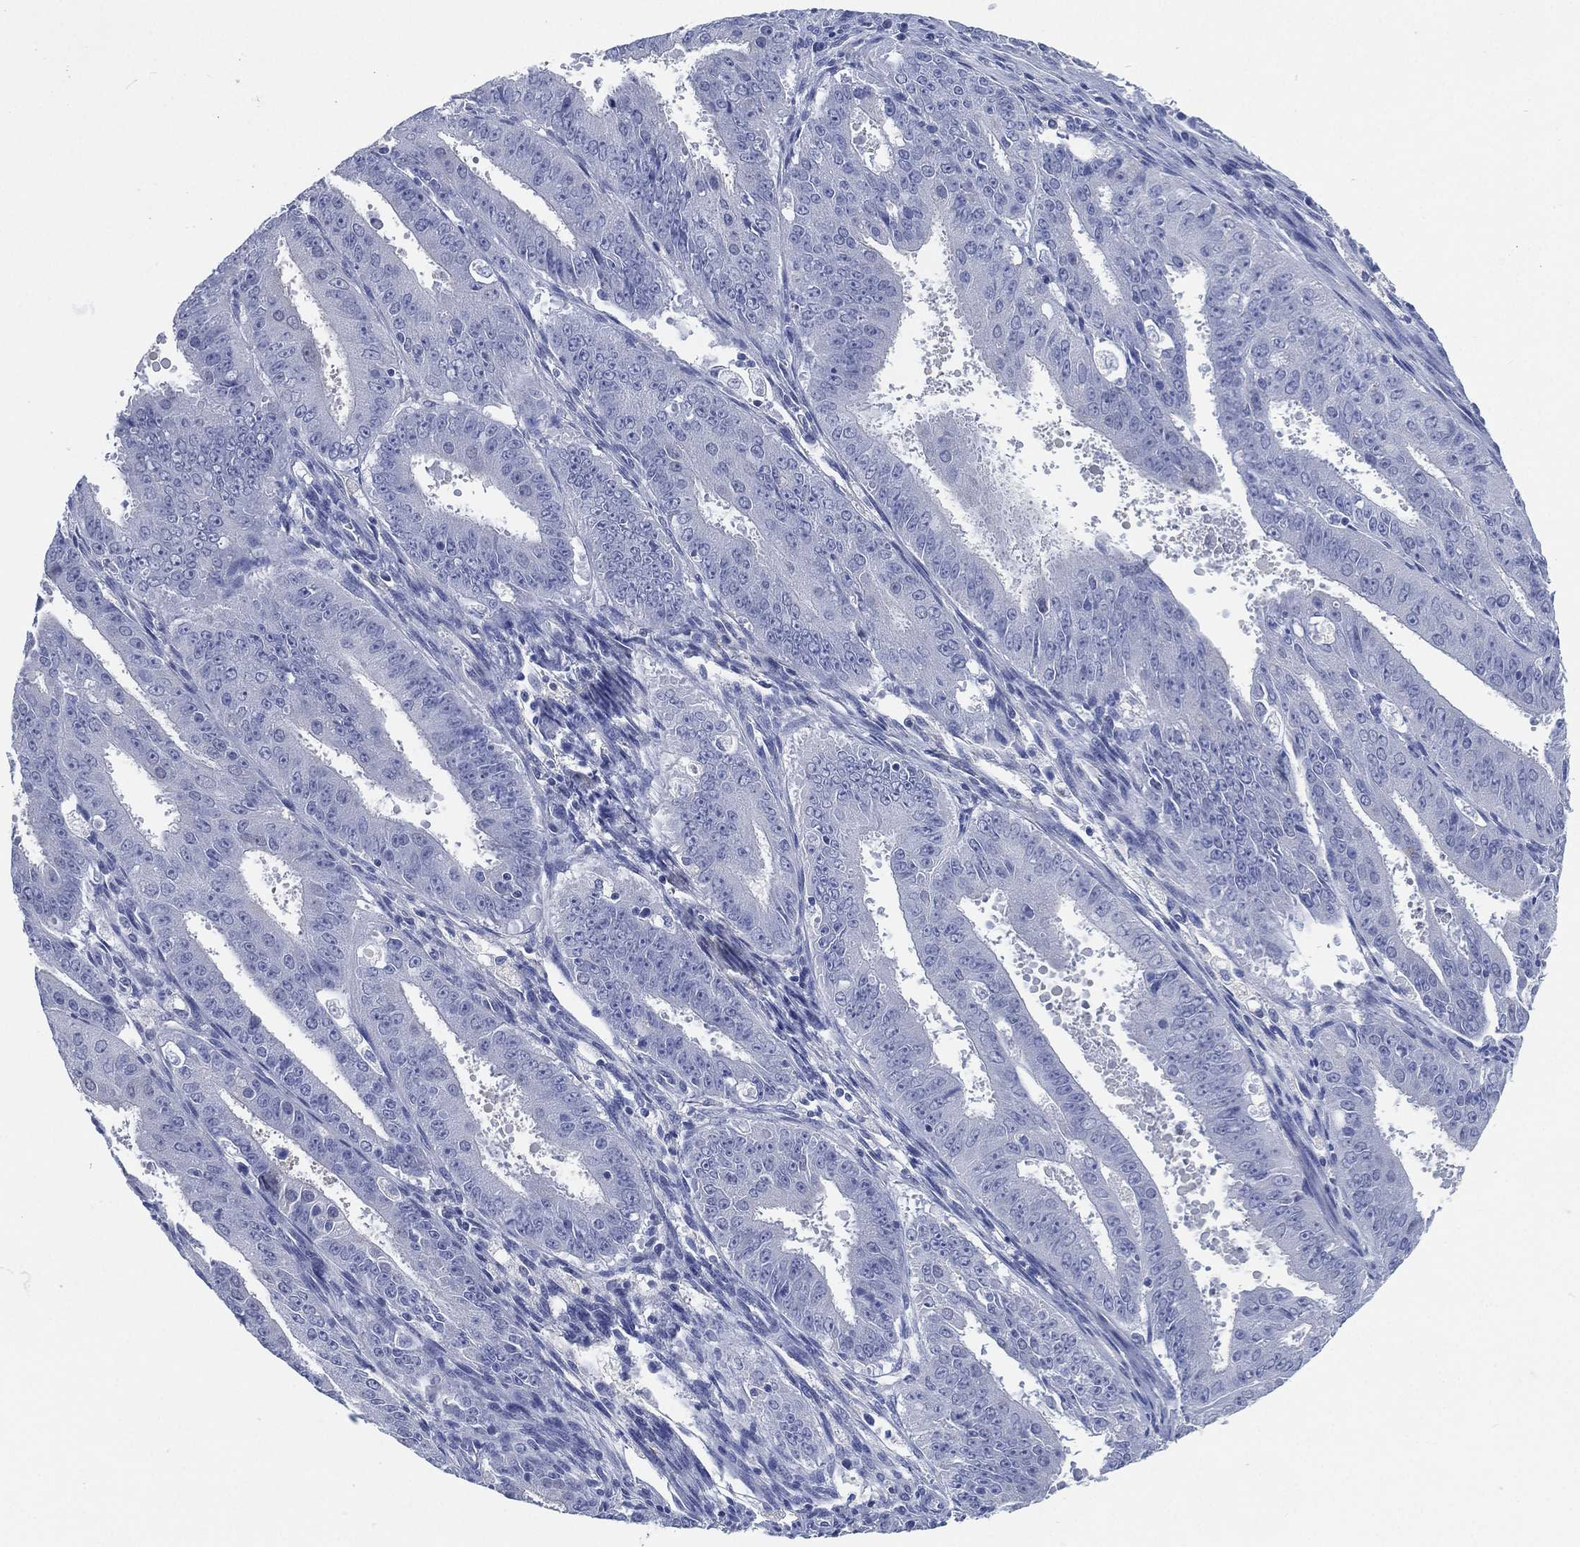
{"staining": {"intensity": "negative", "quantity": "none", "location": "none"}, "tissue": "ovarian cancer", "cell_type": "Tumor cells", "image_type": "cancer", "snomed": [{"axis": "morphology", "description": "Carcinoma, endometroid"}, {"axis": "topography", "description": "Ovary"}], "caption": "Micrograph shows no significant protein positivity in tumor cells of ovarian cancer. Nuclei are stained in blue.", "gene": "C5orf46", "patient": {"sex": "female", "age": 42}}